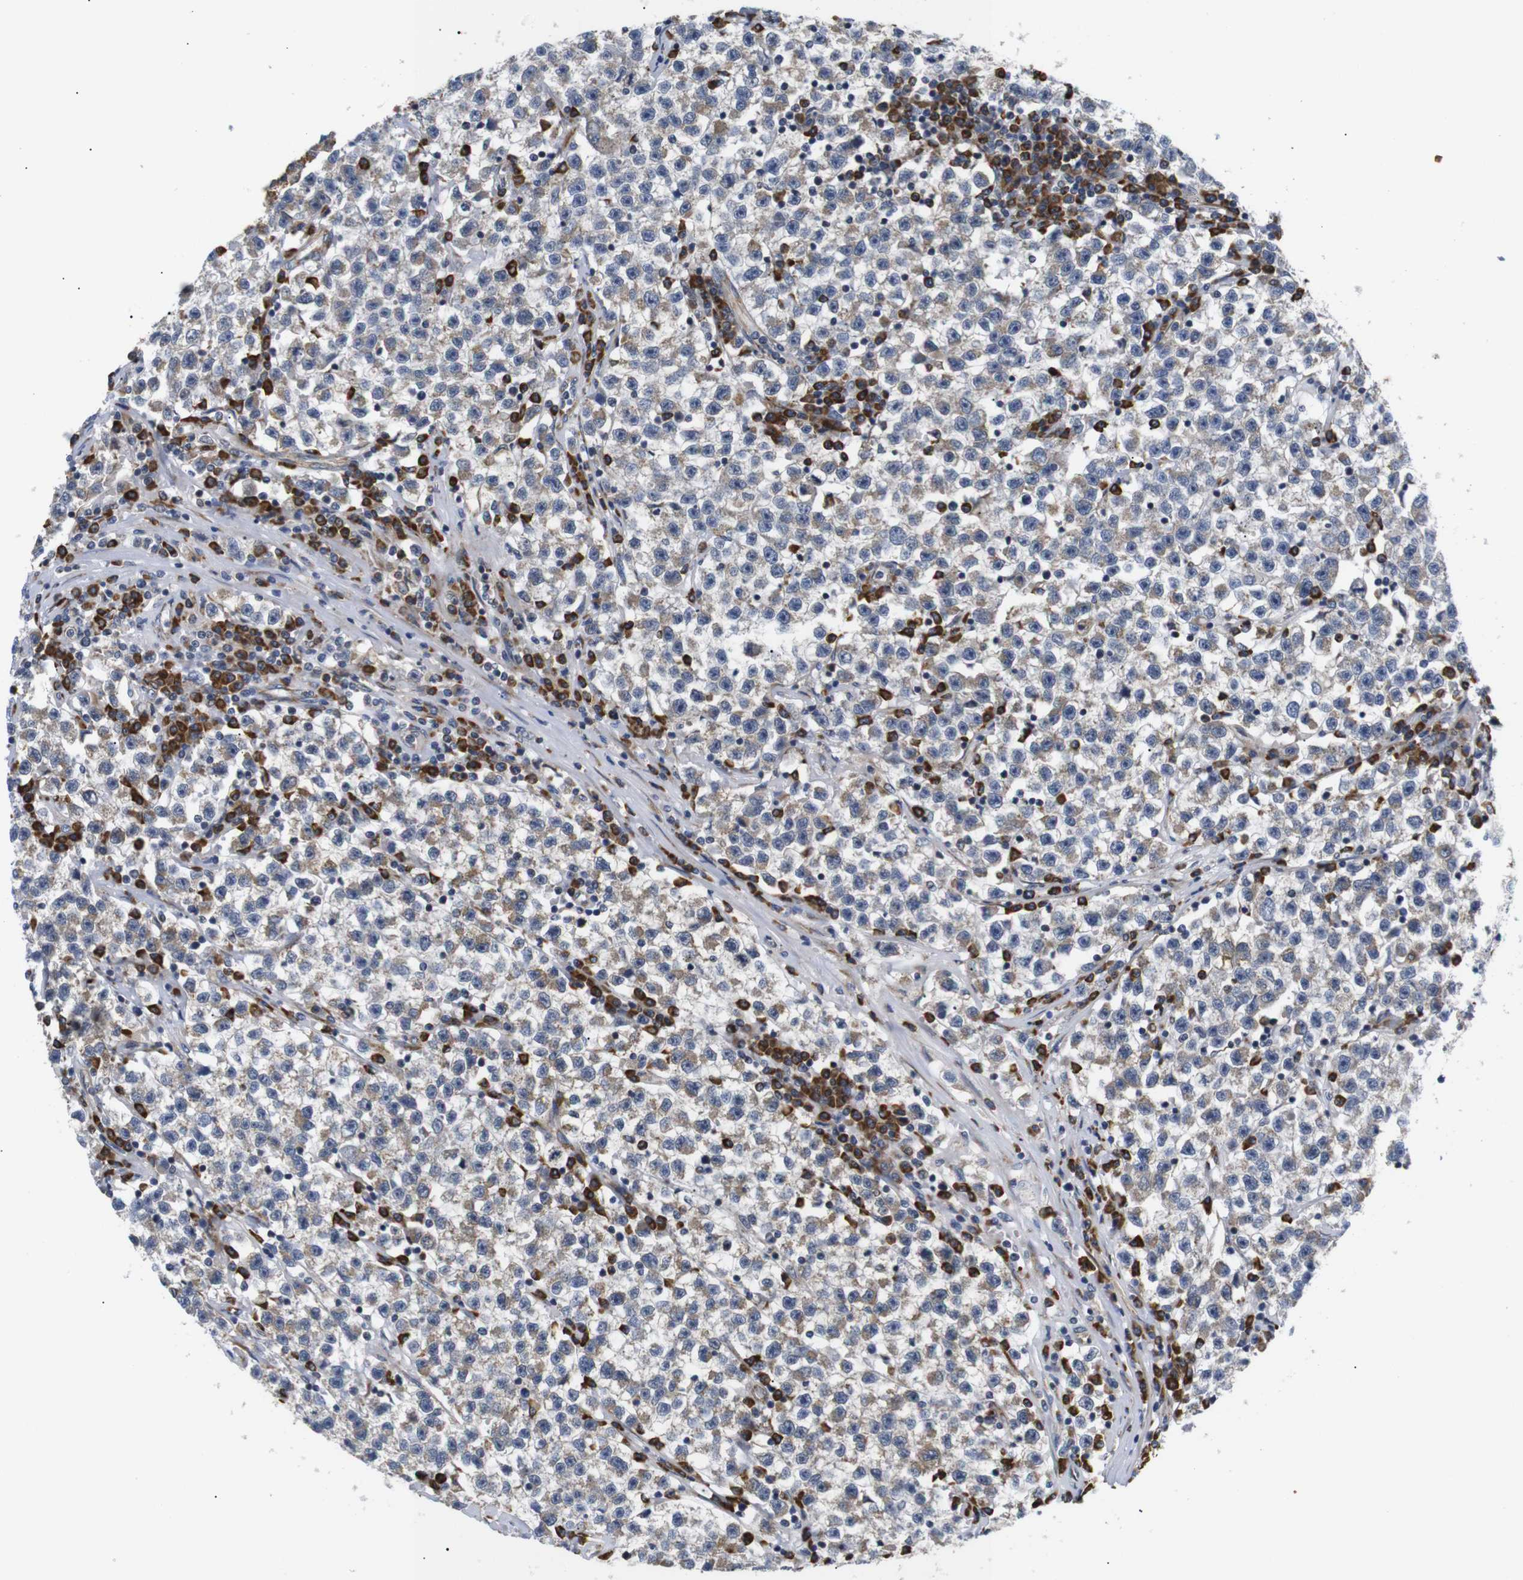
{"staining": {"intensity": "weak", "quantity": "25%-75%", "location": "cytoplasmic/membranous"}, "tissue": "testis cancer", "cell_type": "Tumor cells", "image_type": "cancer", "snomed": [{"axis": "morphology", "description": "Seminoma, NOS"}, {"axis": "topography", "description": "Testis"}], "caption": "A brown stain shows weak cytoplasmic/membranous expression of a protein in human testis cancer (seminoma) tumor cells.", "gene": "KANK4", "patient": {"sex": "male", "age": 22}}